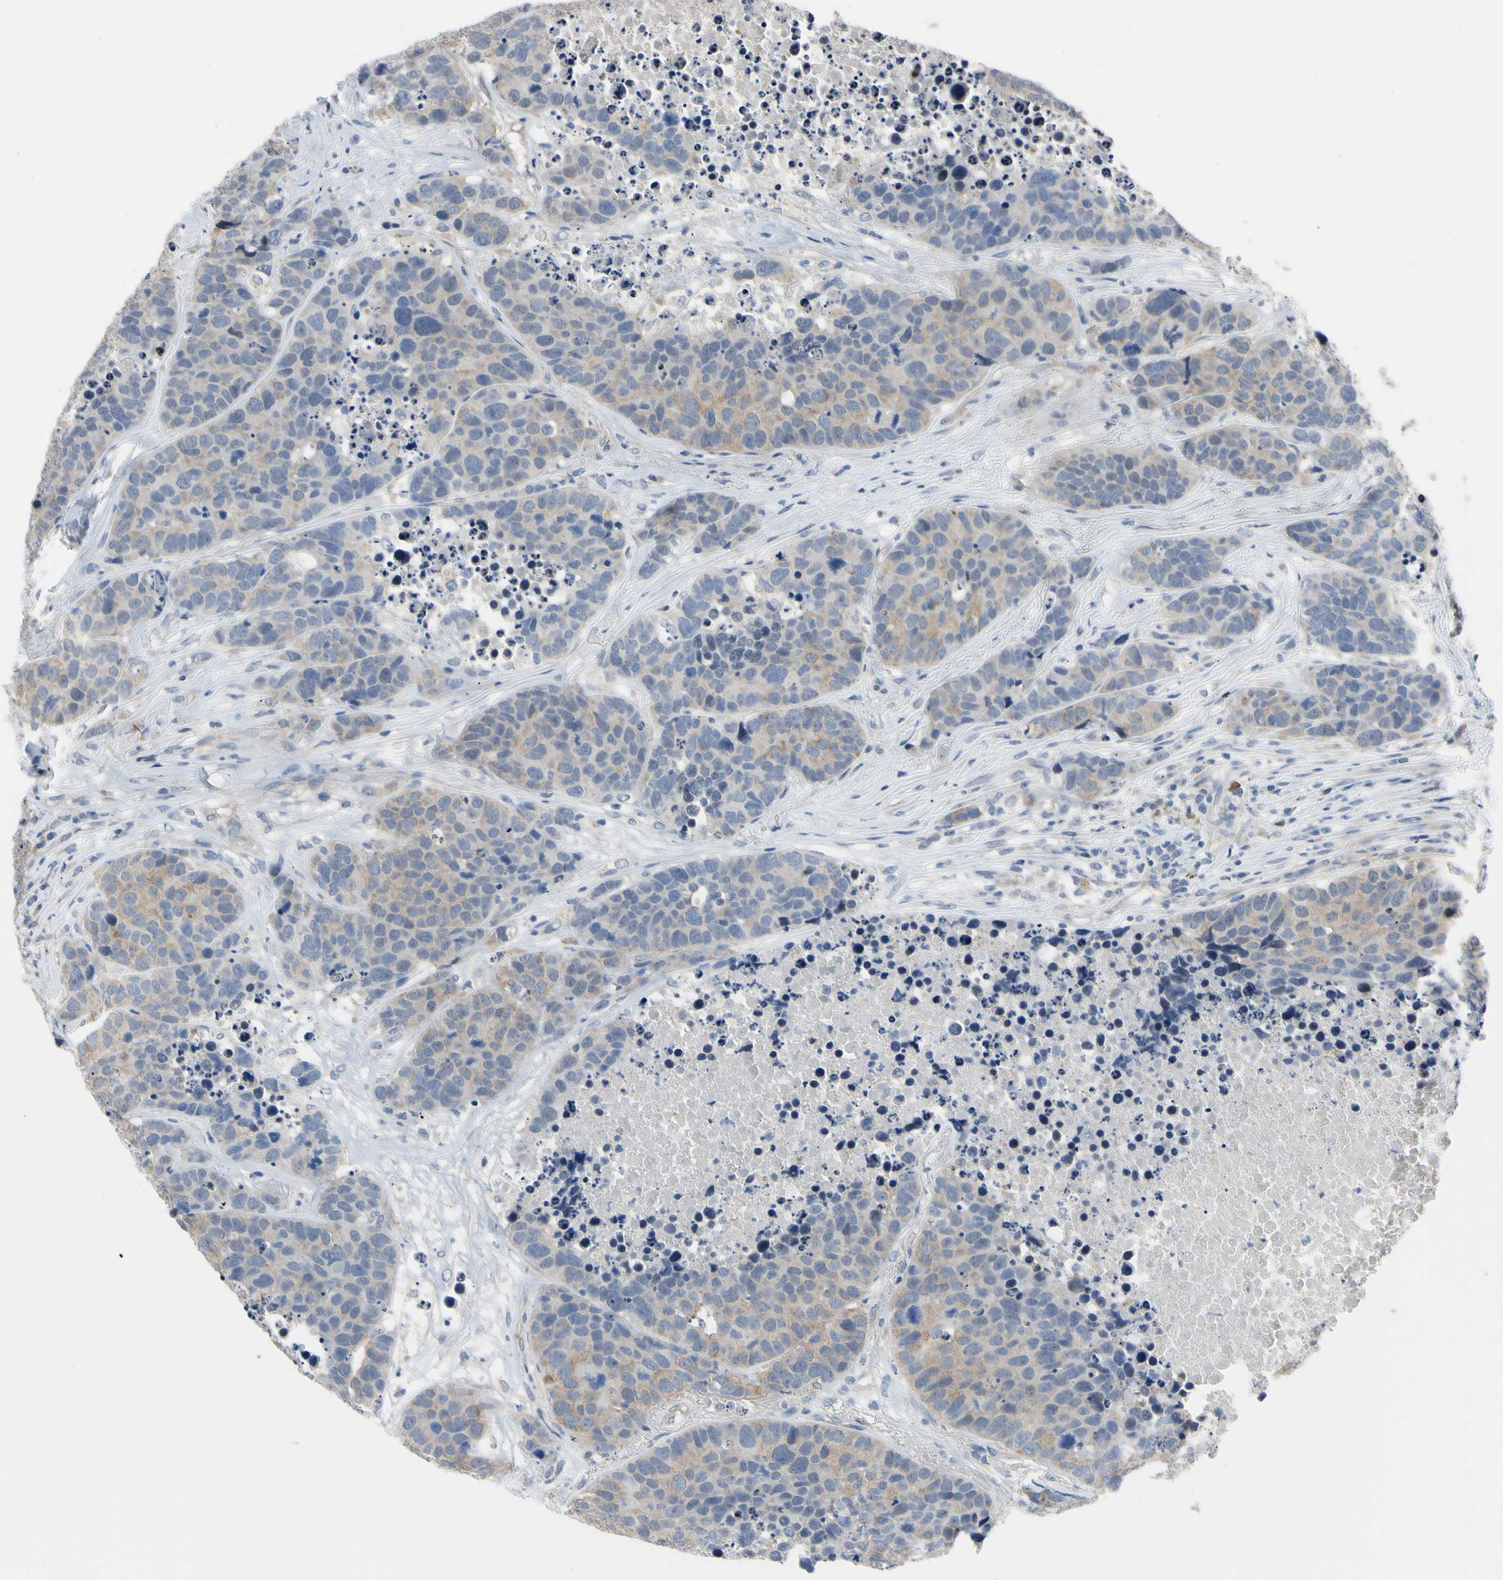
{"staining": {"intensity": "weak", "quantity": "<25%", "location": "cytoplasmic/membranous"}, "tissue": "carcinoid", "cell_type": "Tumor cells", "image_type": "cancer", "snomed": [{"axis": "morphology", "description": "Carcinoid, malignant, NOS"}, {"axis": "topography", "description": "Lung"}], "caption": "Carcinoid (malignant) stained for a protein using immunohistochemistry reveals no expression tumor cells.", "gene": "LHX9", "patient": {"sex": "male", "age": 60}}